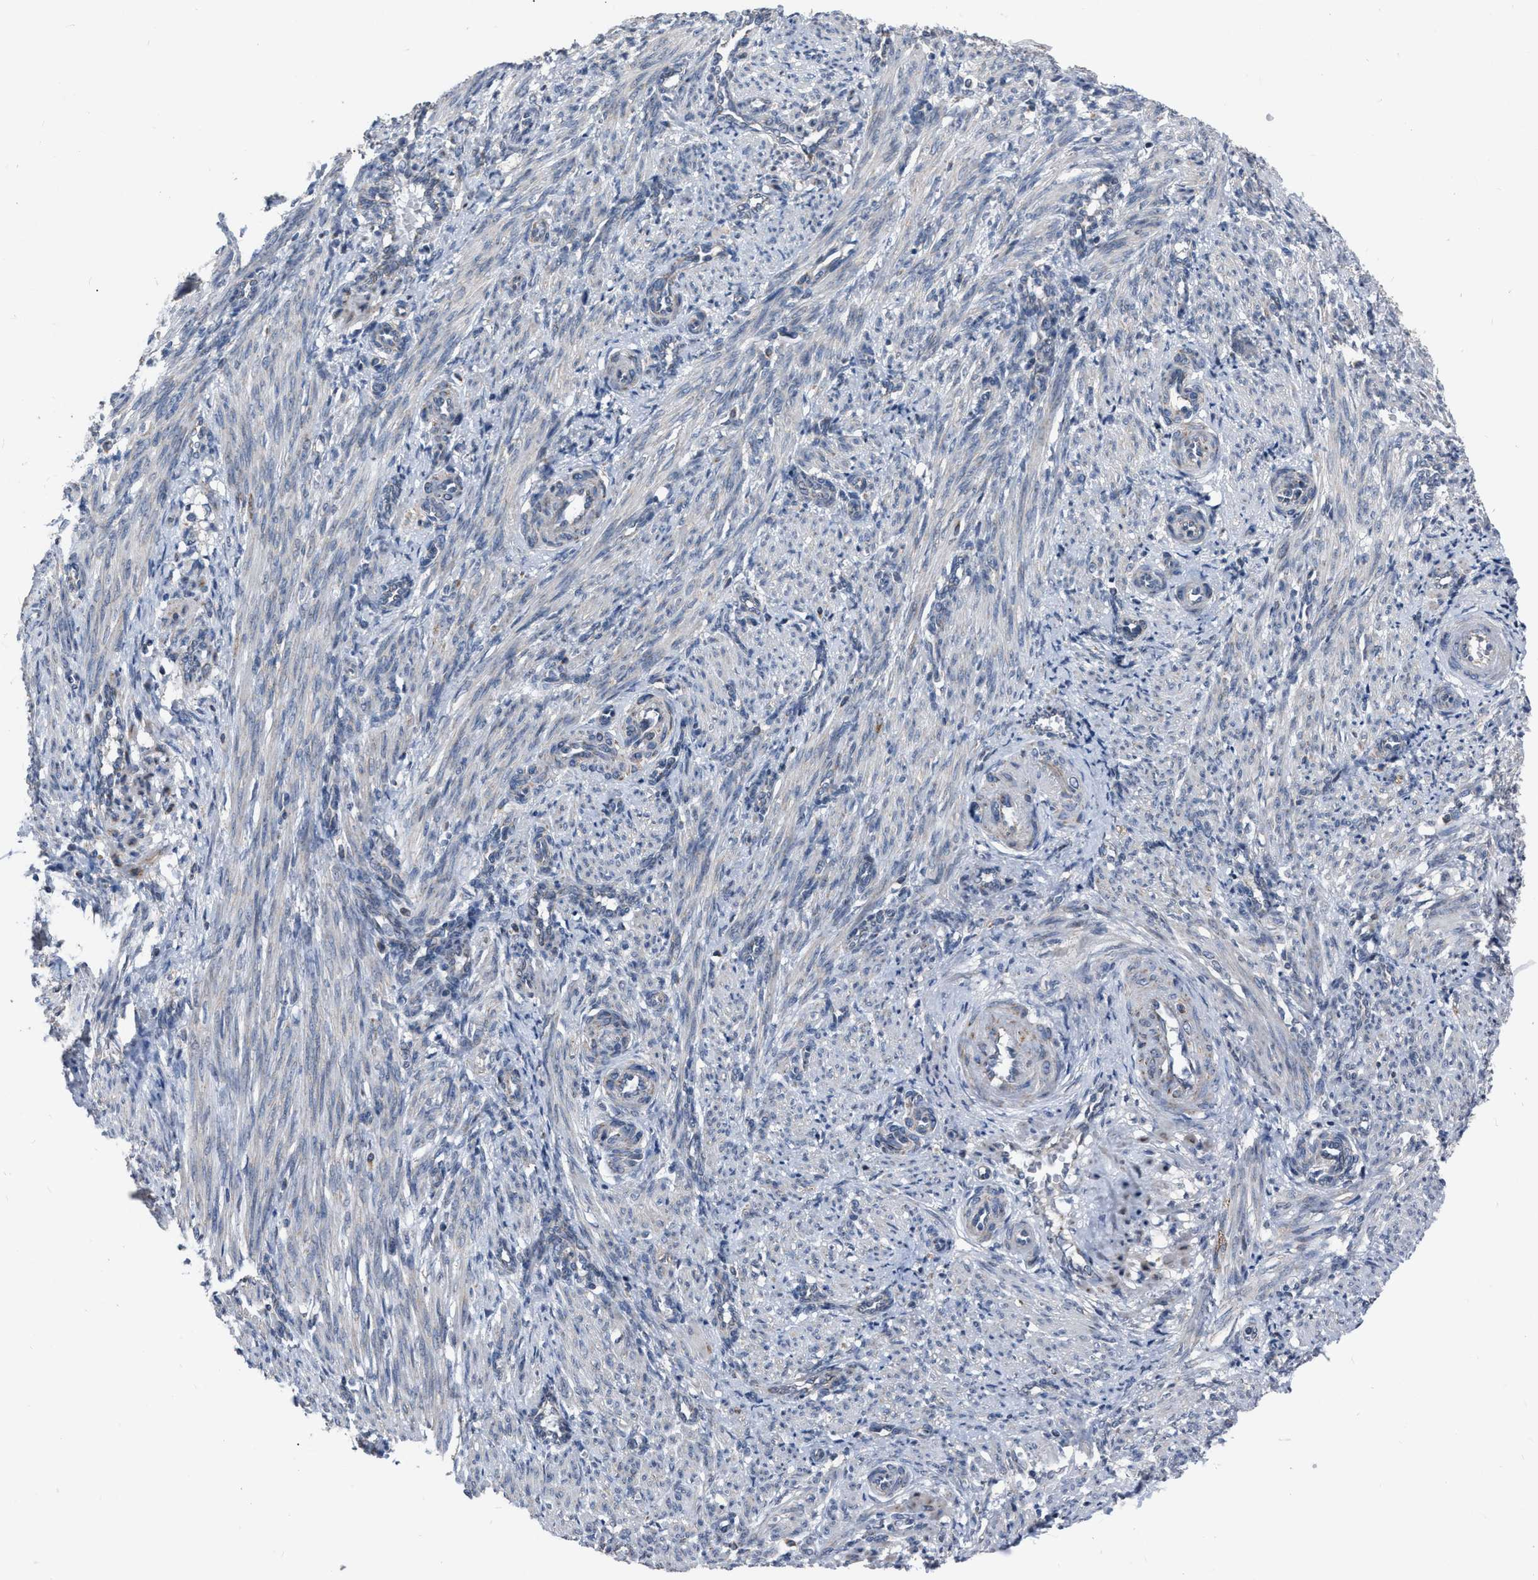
{"staining": {"intensity": "negative", "quantity": "none", "location": "none"}, "tissue": "smooth muscle", "cell_type": "Smooth muscle cells", "image_type": "normal", "snomed": [{"axis": "morphology", "description": "Normal tissue, NOS"}, {"axis": "topography", "description": "Endometrium"}], "caption": "This is a micrograph of immunohistochemistry staining of benign smooth muscle, which shows no positivity in smooth muscle cells.", "gene": "DDX56", "patient": {"sex": "female", "age": 33}}